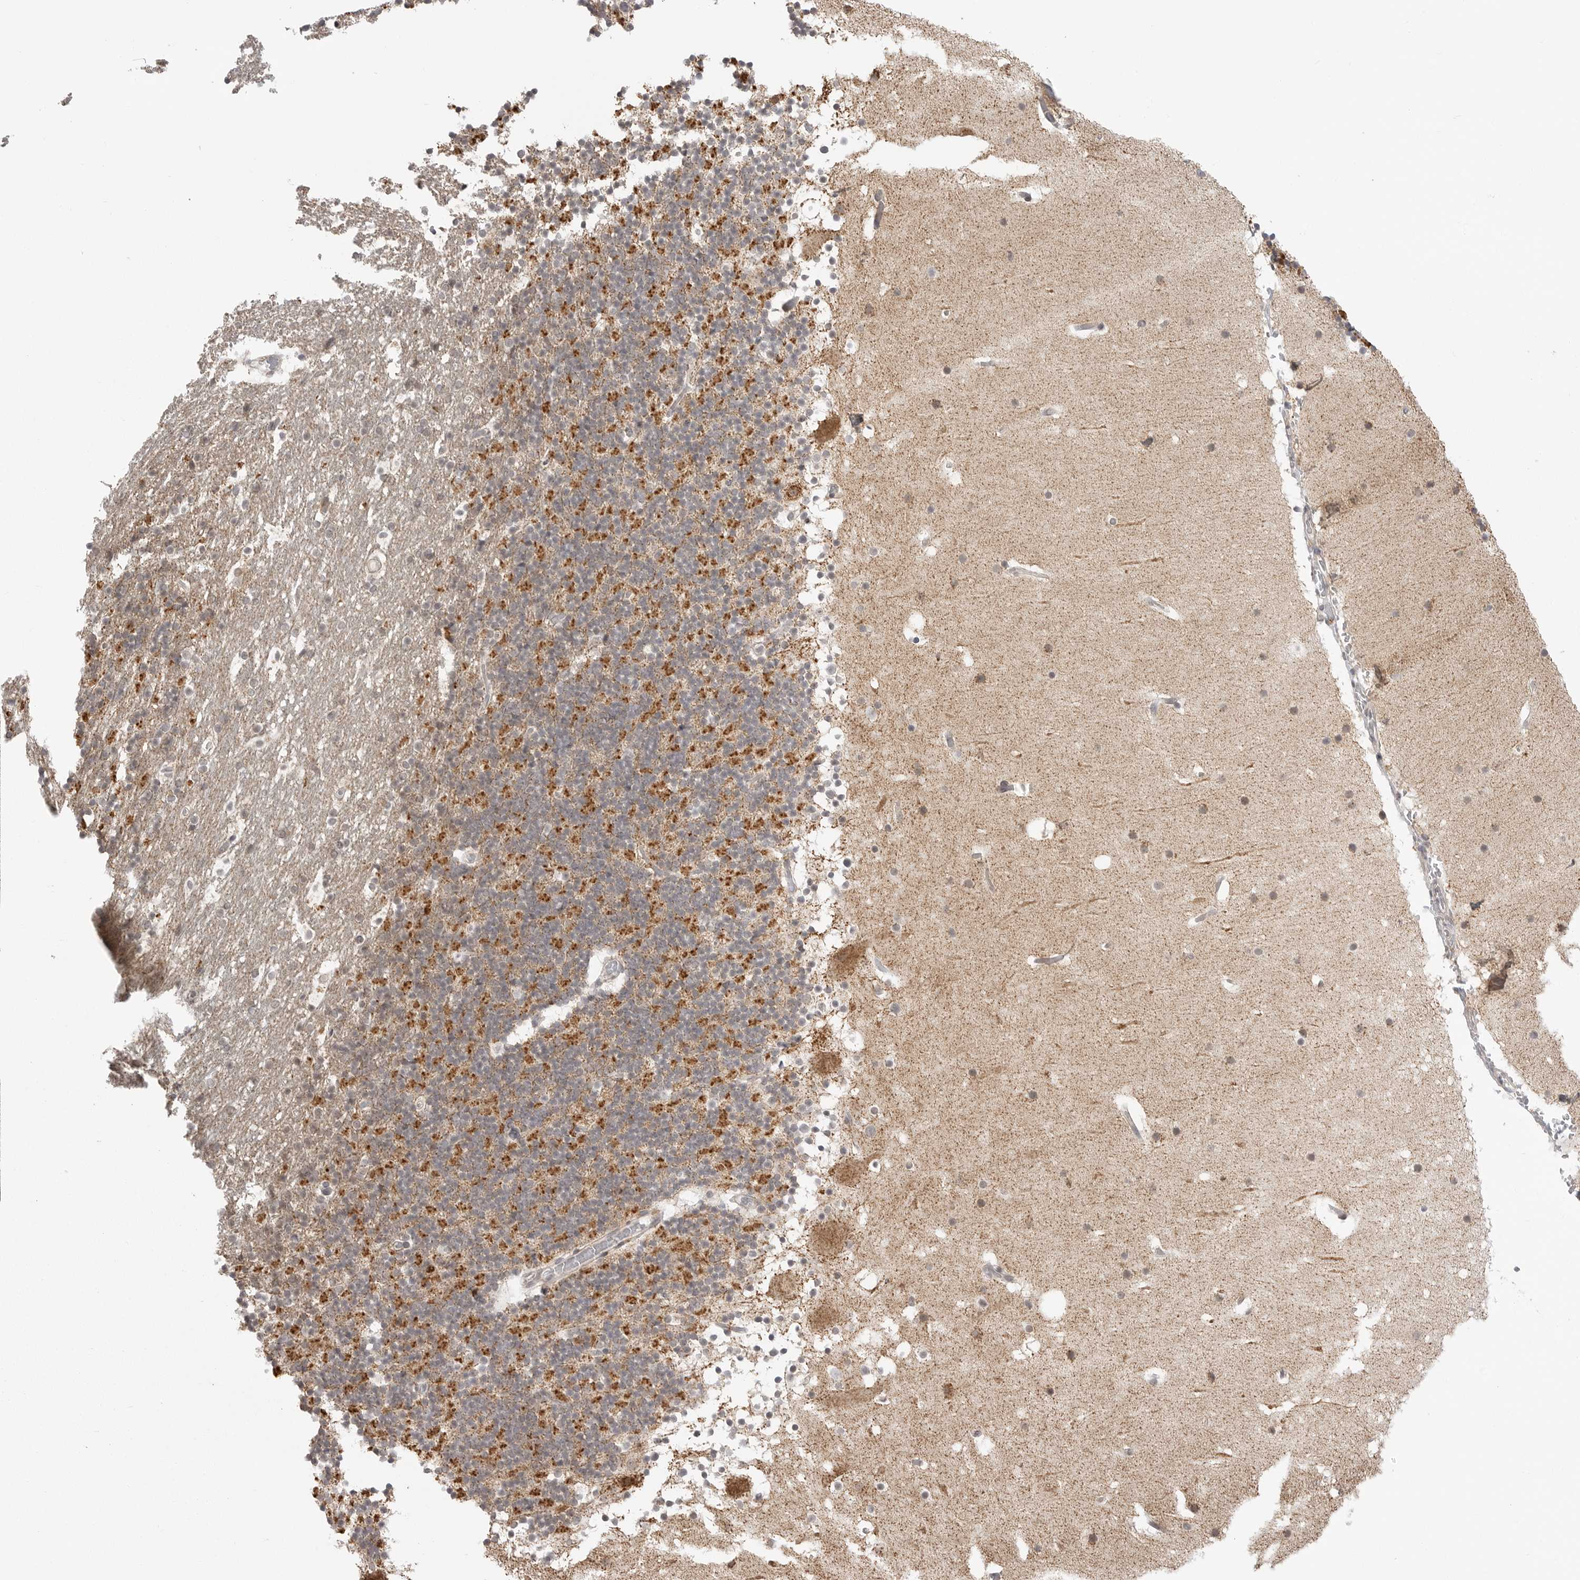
{"staining": {"intensity": "moderate", "quantity": "<25%", "location": "cytoplasmic/membranous"}, "tissue": "cerebellum", "cell_type": "Cells in granular layer", "image_type": "normal", "snomed": [{"axis": "morphology", "description": "Normal tissue, NOS"}, {"axis": "topography", "description": "Cerebellum"}], "caption": "Brown immunohistochemical staining in unremarkable human cerebellum reveals moderate cytoplasmic/membranous expression in about <25% of cells in granular layer.", "gene": "KALRN", "patient": {"sex": "male", "age": 57}}